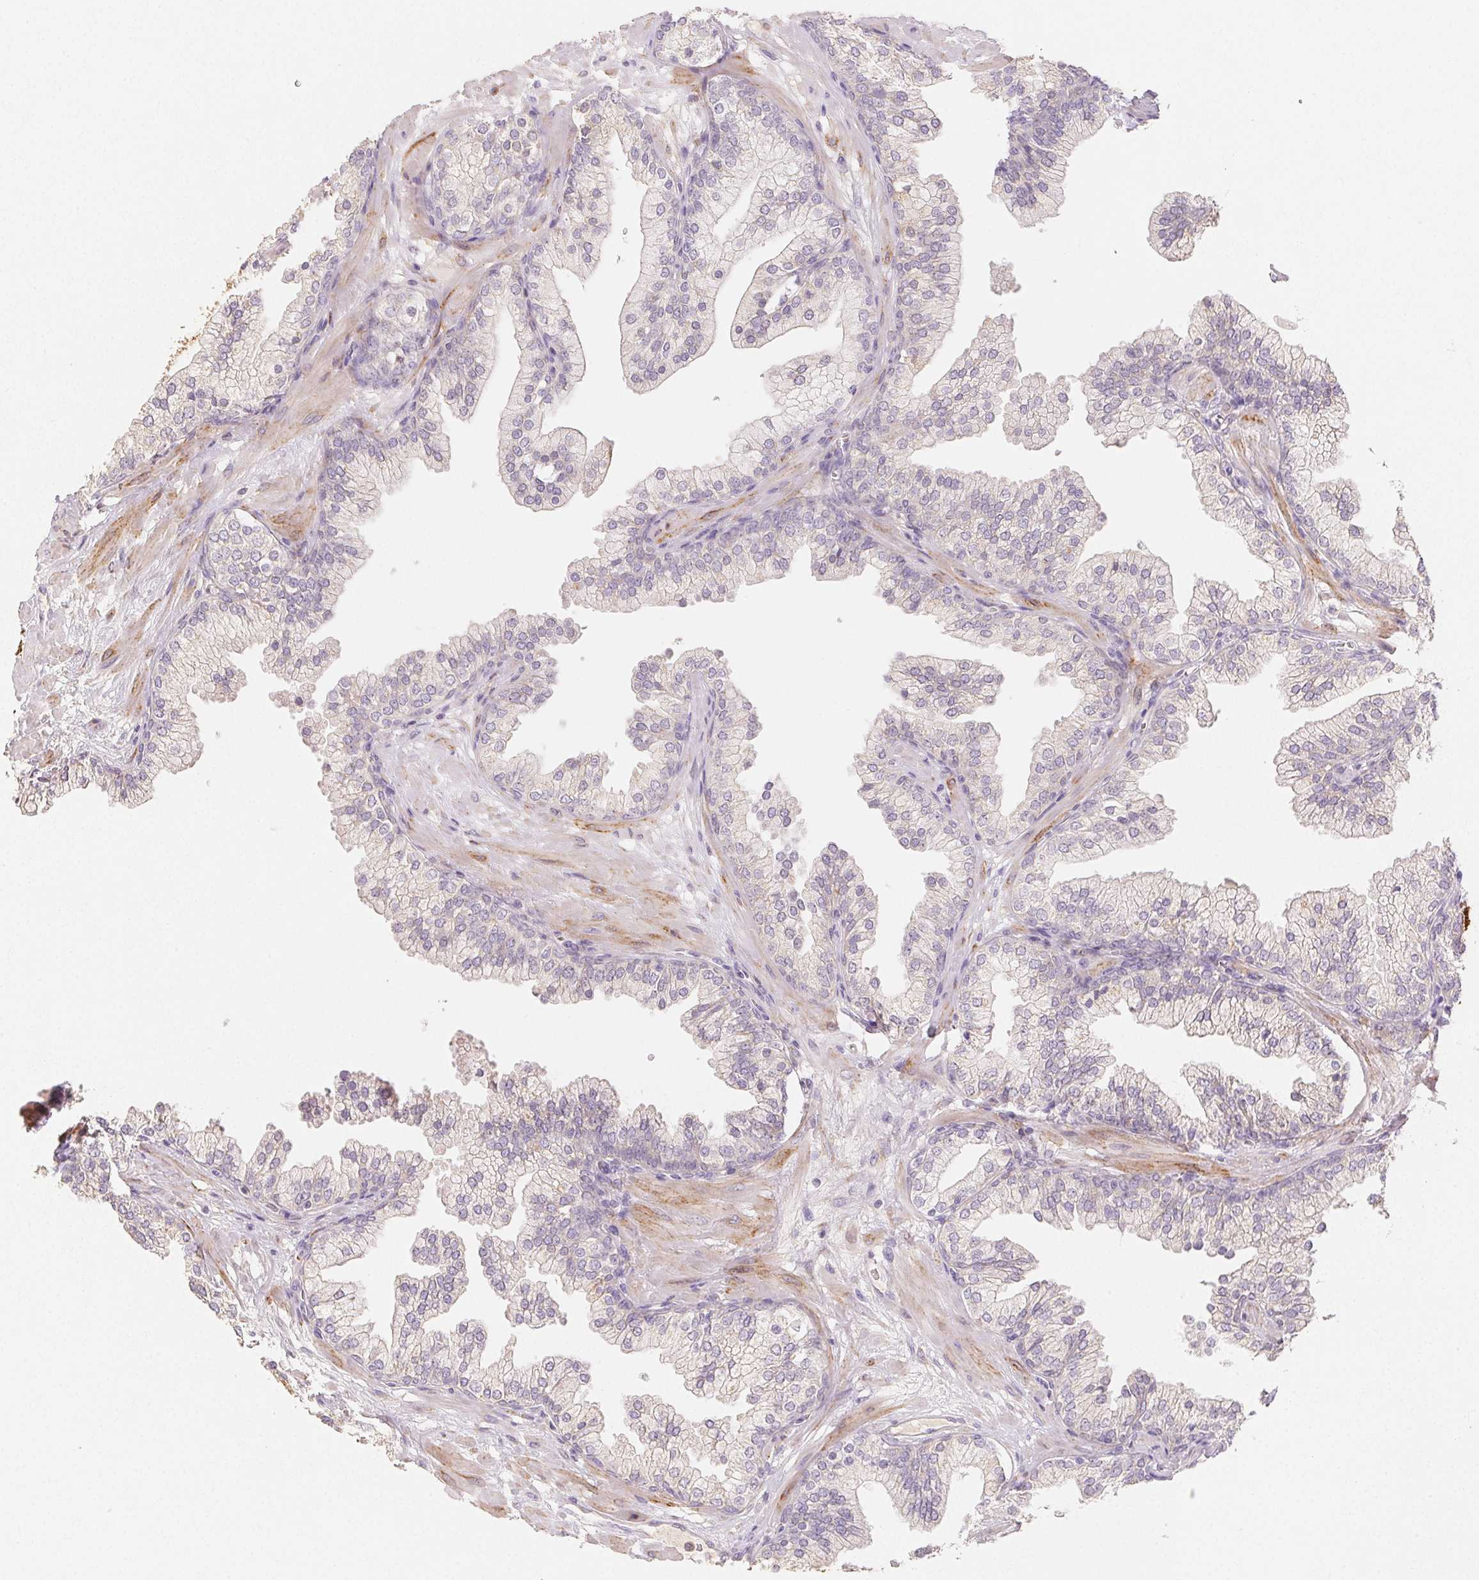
{"staining": {"intensity": "negative", "quantity": "none", "location": "none"}, "tissue": "prostate", "cell_type": "Glandular cells", "image_type": "normal", "snomed": [{"axis": "morphology", "description": "Normal tissue, NOS"}, {"axis": "topography", "description": "Prostate"}, {"axis": "topography", "description": "Peripheral nerve tissue"}], "caption": "DAB (3,3'-diaminobenzidine) immunohistochemical staining of benign human prostate exhibits no significant expression in glandular cells.", "gene": "ACVR1B", "patient": {"sex": "male", "age": 61}}